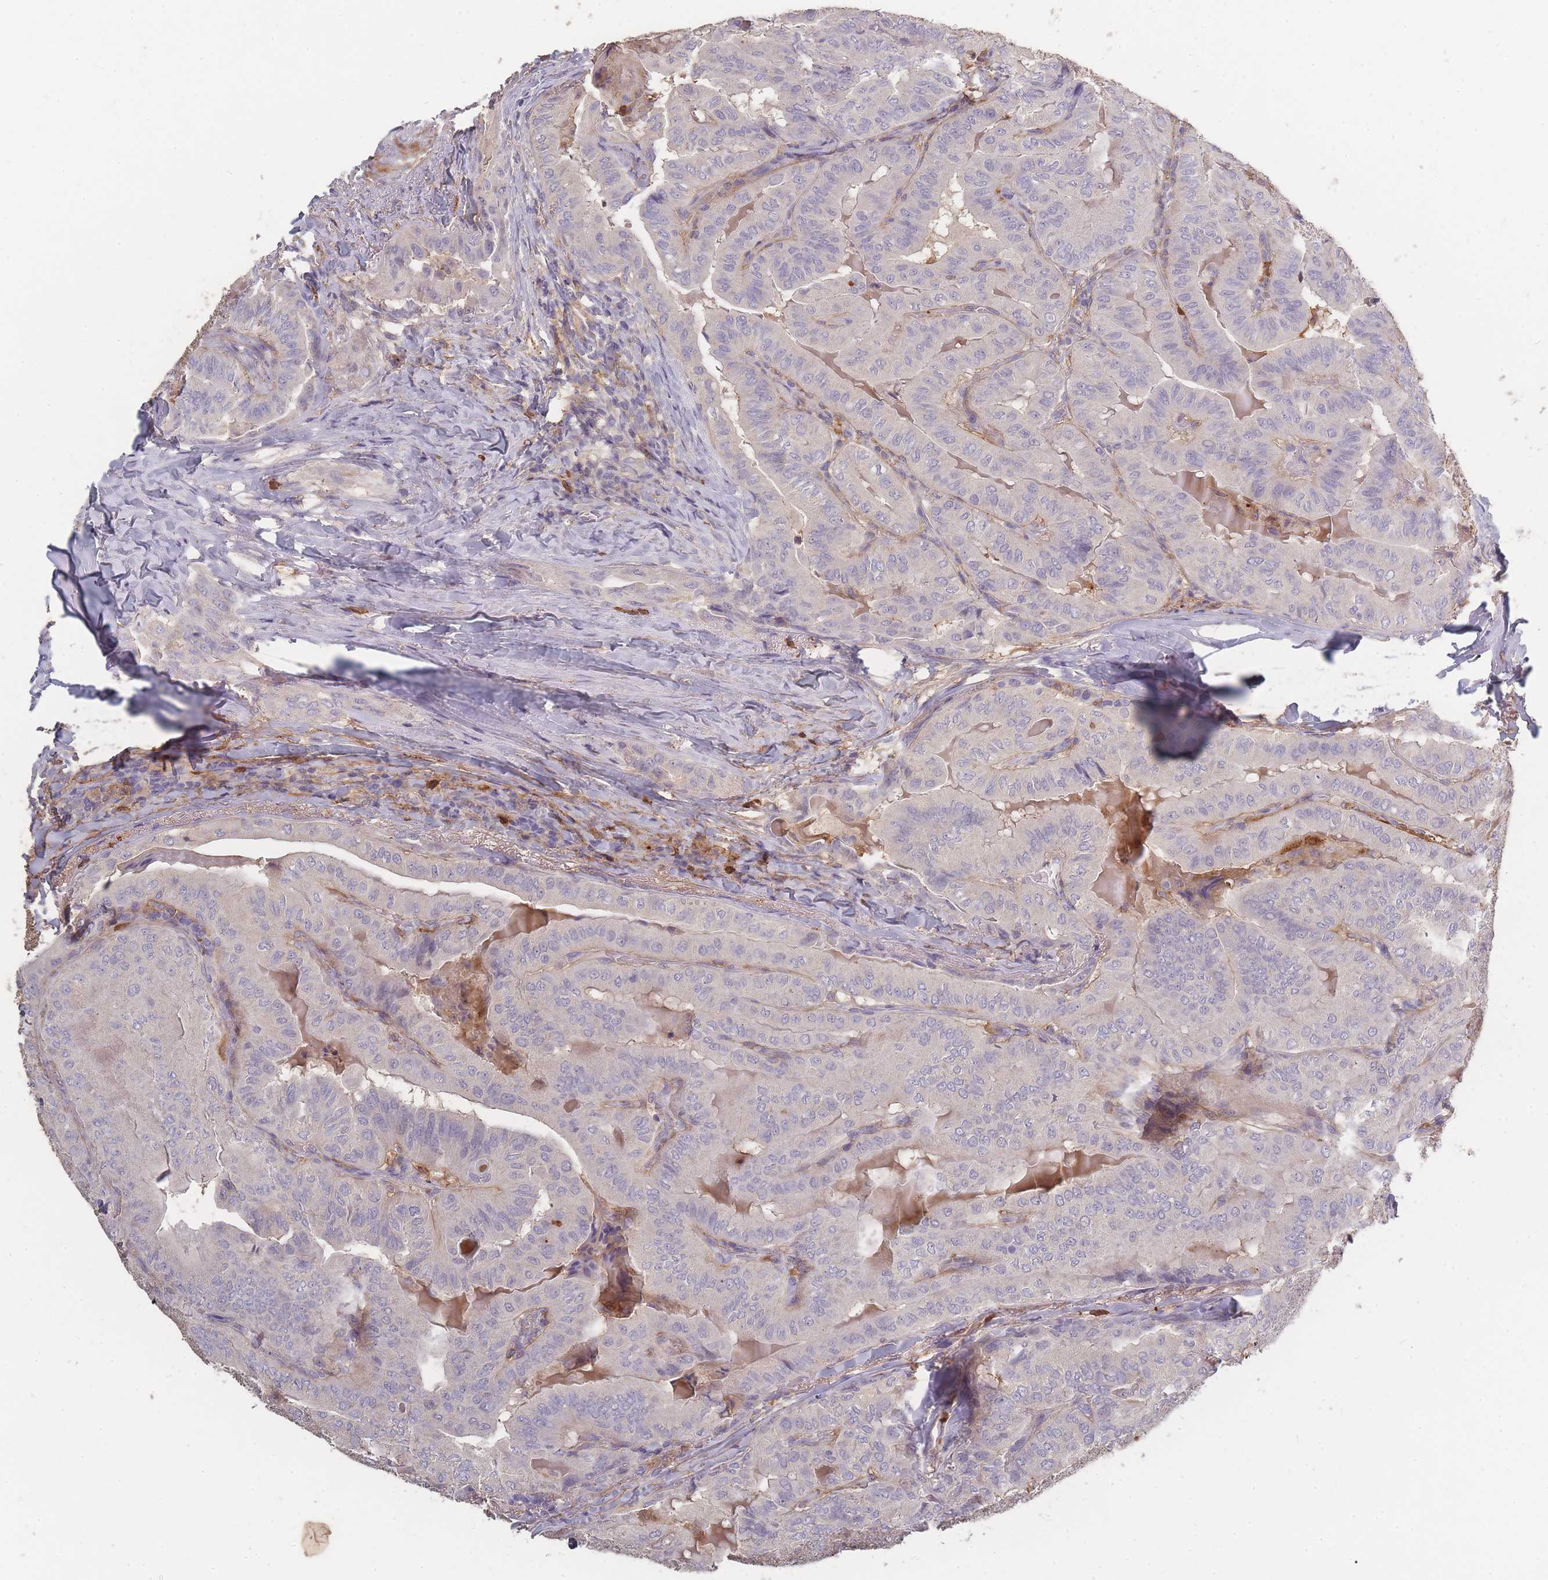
{"staining": {"intensity": "negative", "quantity": "none", "location": "none"}, "tissue": "thyroid cancer", "cell_type": "Tumor cells", "image_type": "cancer", "snomed": [{"axis": "morphology", "description": "Papillary adenocarcinoma, NOS"}, {"axis": "topography", "description": "Thyroid gland"}], "caption": "This is a image of immunohistochemistry staining of thyroid cancer, which shows no expression in tumor cells.", "gene": "BST1", "patient": {"sex": "female", "age": 68}}